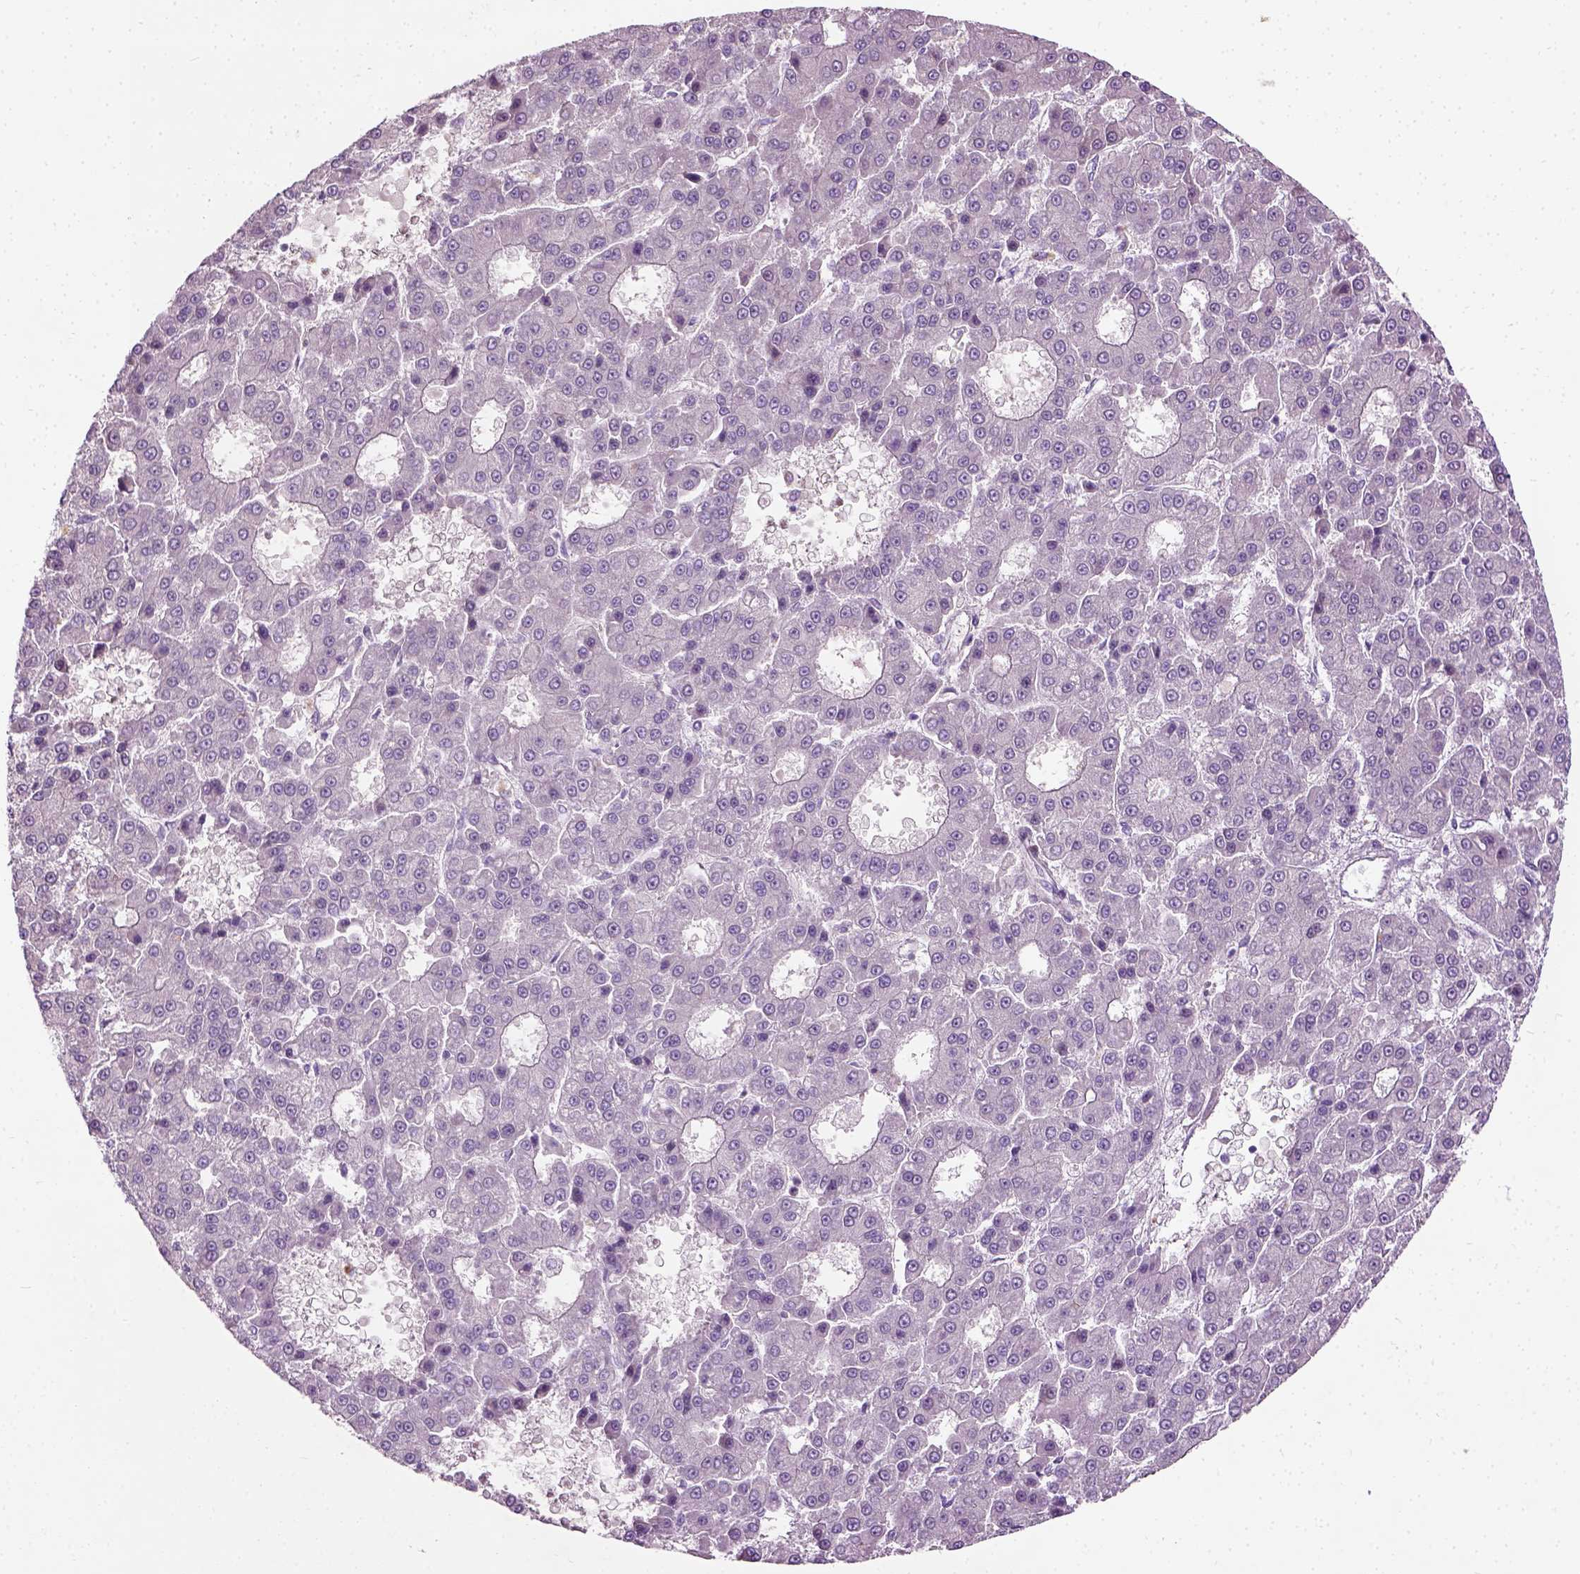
{"staining": {"intensity": "negative", "quantity": "none", "location": "none"}, "tissue": "liver cancer", "cell_type": "Tumor cells", "image_type": "cancer", "snomed": [{"axis": "morphology", "description": "Carcinoma, Hepatocellular, NOS"}, {"axis": "topography", "description": "Liver"}], "caption": "IHC of liver cancer displays no staining in tumor cells. Nuclei are stained in blue.", "gene": "PKP3", "patient": {"sex": "male", "age": 70}}